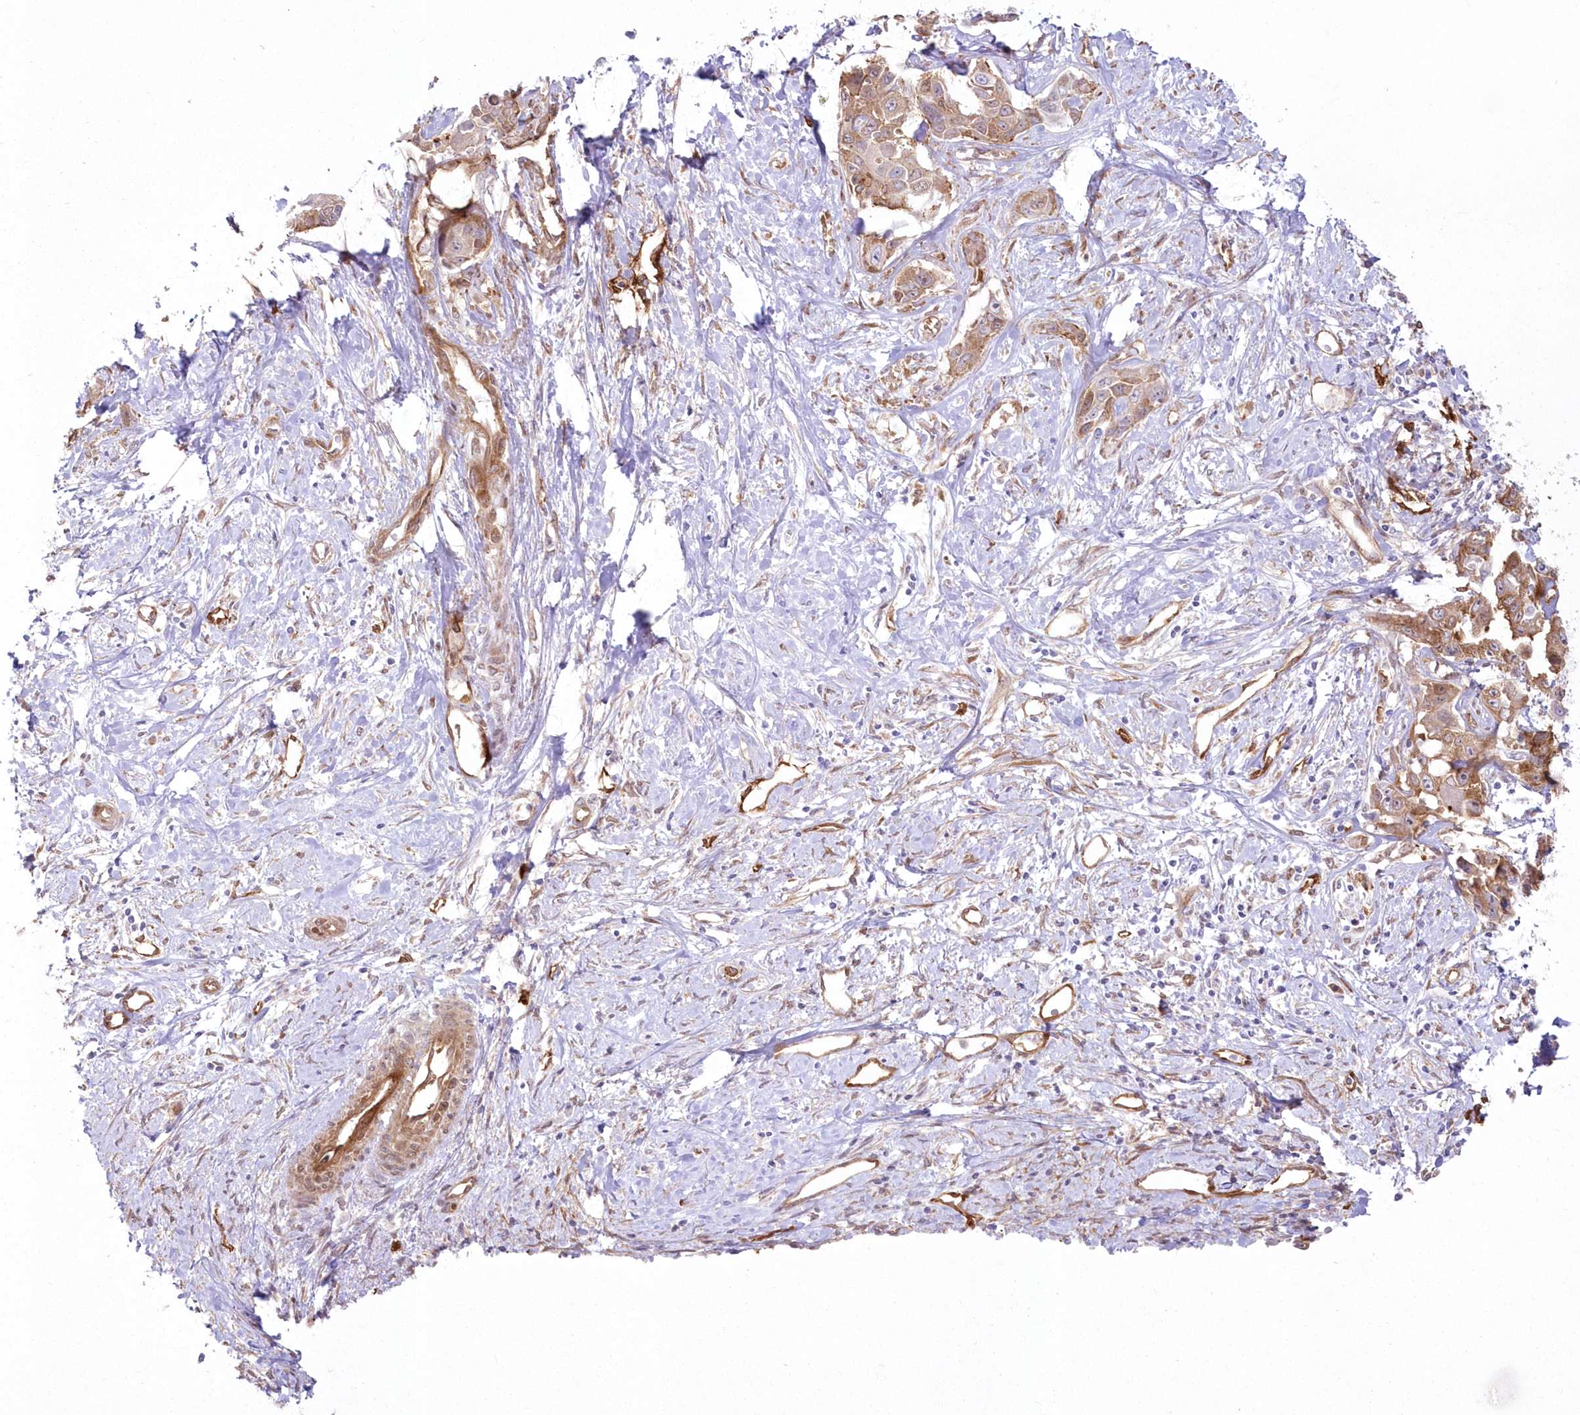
{"staining": {"intensity": "moderate", "quantity": ">75%", "location": "cytoplasmic/membranous"}, "tissue": "liver cancer", "cell_type": "Tumor cells", "image_type": "cancer", "snomed": [{"axis": "morphology", "description": "Cholangiocarcinoma"}, {"axis": "topography", "description": "Liver"}], "caption": "This is a histology image of immunohistochemistry (IHC) staining of liver cancer, which shows moderate expression in the cytoplasmic/membranous of tumor cells.", "gene": "SH3PXD2B", "patient": {"sex": "male", "age": 59}}